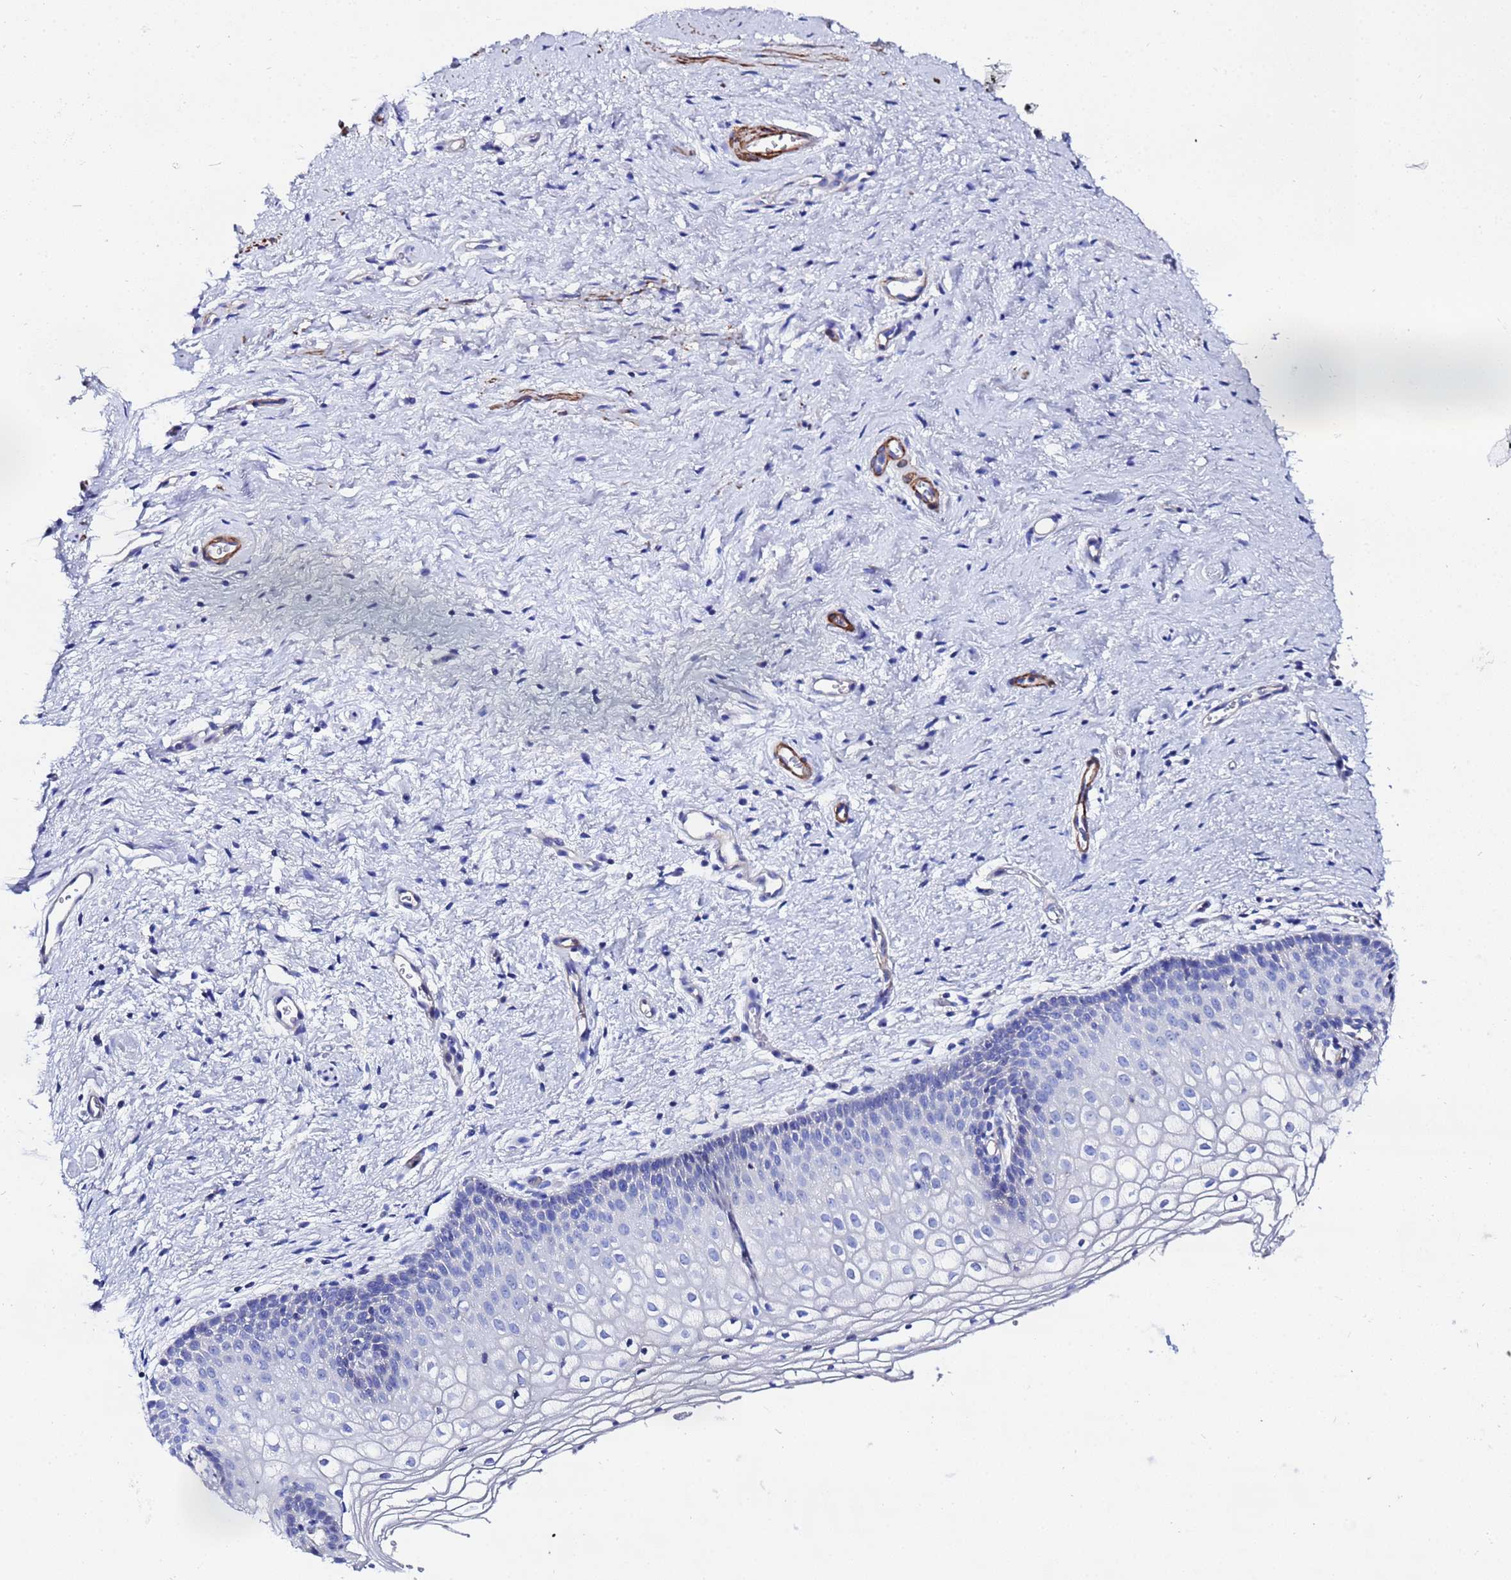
{"staining": {"intensity": "negative", "quantity": "none", "location": "none"}, "tissue": "vagina", "cell_type": "Squamous epithelial cells", "image_type": "normal", "snomed": [{"axis": "morphology", "description": "Normal tissue, NOS"}, {"axis": "topography", "description": "Vagina"}], "caption": "Immunohistochemistry photomicrograph of normal vagina stained for a protein (brown), which shows no expression in squamous epithelial cells.", "gene": "RAB39A", "patient": {"sex": "female", "age": 60}}